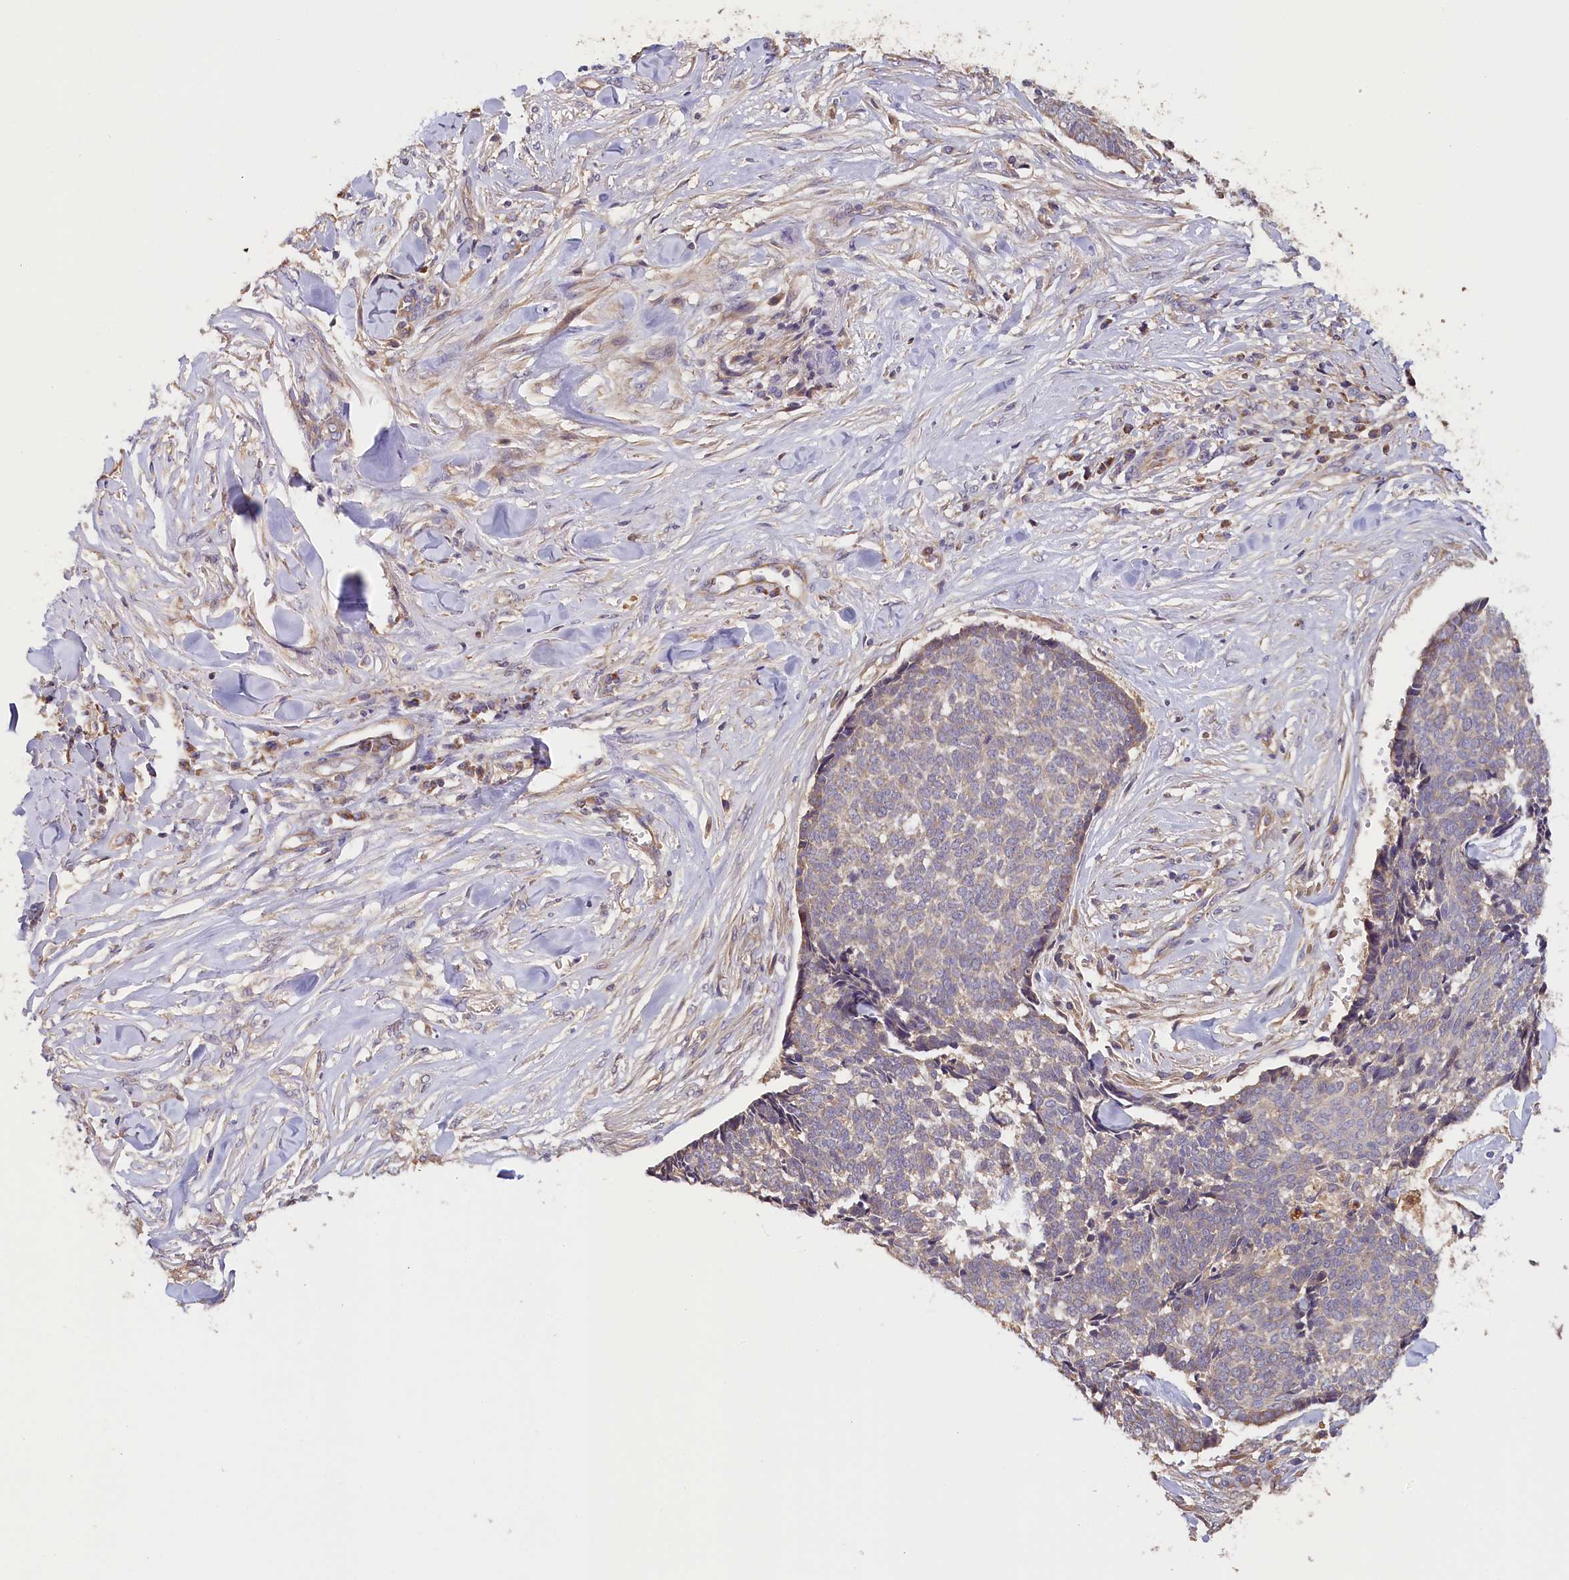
{"staining": {"intensity": "negative", "quantity": "none", "location": "none"}, "tissue": "skin cancer", "cell_type": "Tumor cells", "image_type": "cancer", "snomed": [{"axis": "morphology", "description": "Basal cell carcinoma"}, {"axis": "topography", "description": "Skin"}], "caption": "This is an immunohistochemistry micrograph of skin cancer. There is no expression in tumor cells.", "gene": "KATNB1", "patient": {"sex": "male", "age": 84}}